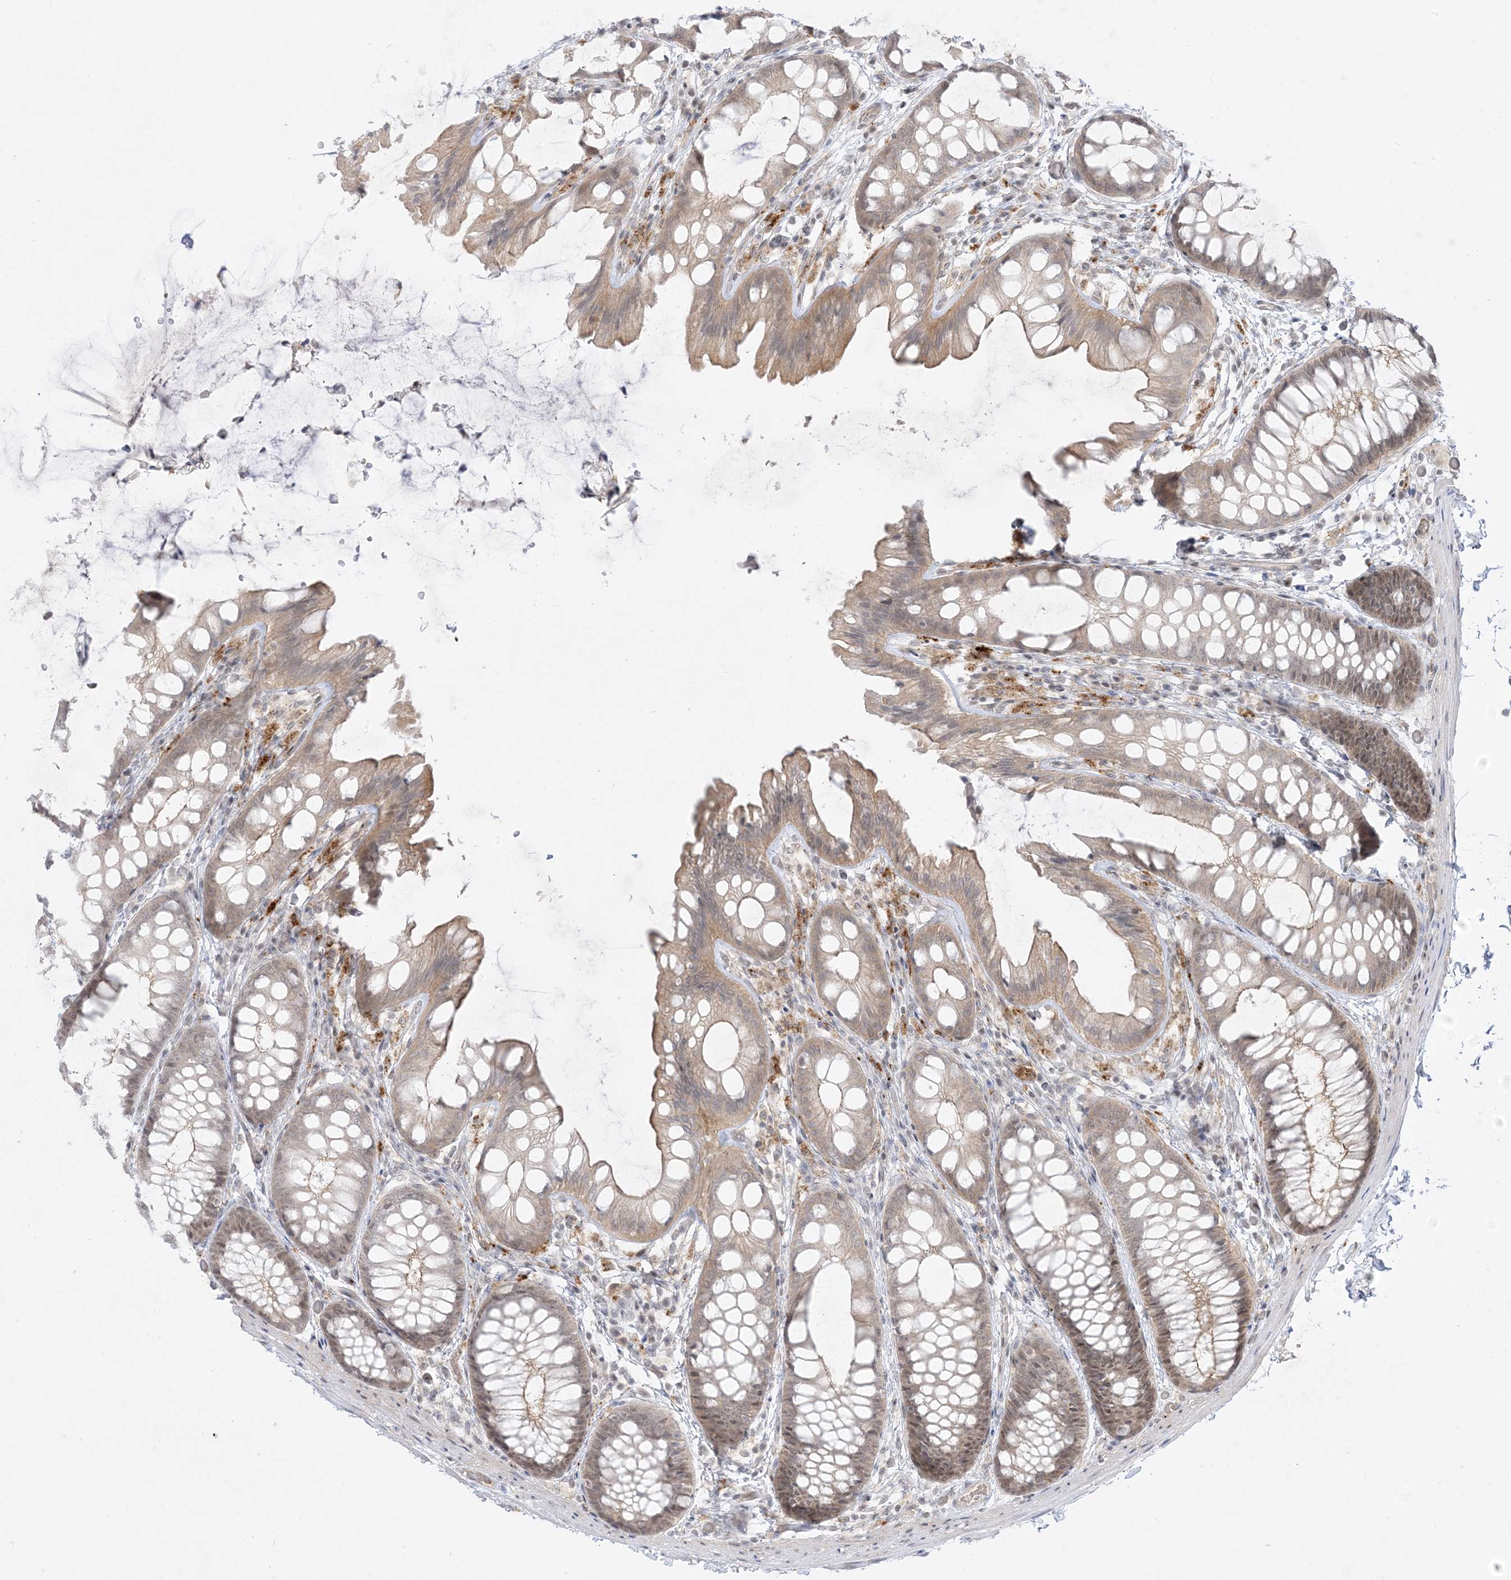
{"staining": {"intensity": "weak", "quantity": "<25%", "location": "cytoplasmic/membranous"}, "tissue": "colon", "cell_type": "Endothelial cells", "image_type": "normal", "snomed": [{"axis": "morphology", "description": "Normal tissue, NOS"}, {"axis": "topography", "description": "Colon"}], "caption": "Immunohistochemical staining of benign colon exhibits no significant positivity in endothelial cells.", "gene": "PTK6", "patient": {"sex": "male", "age": 47}}